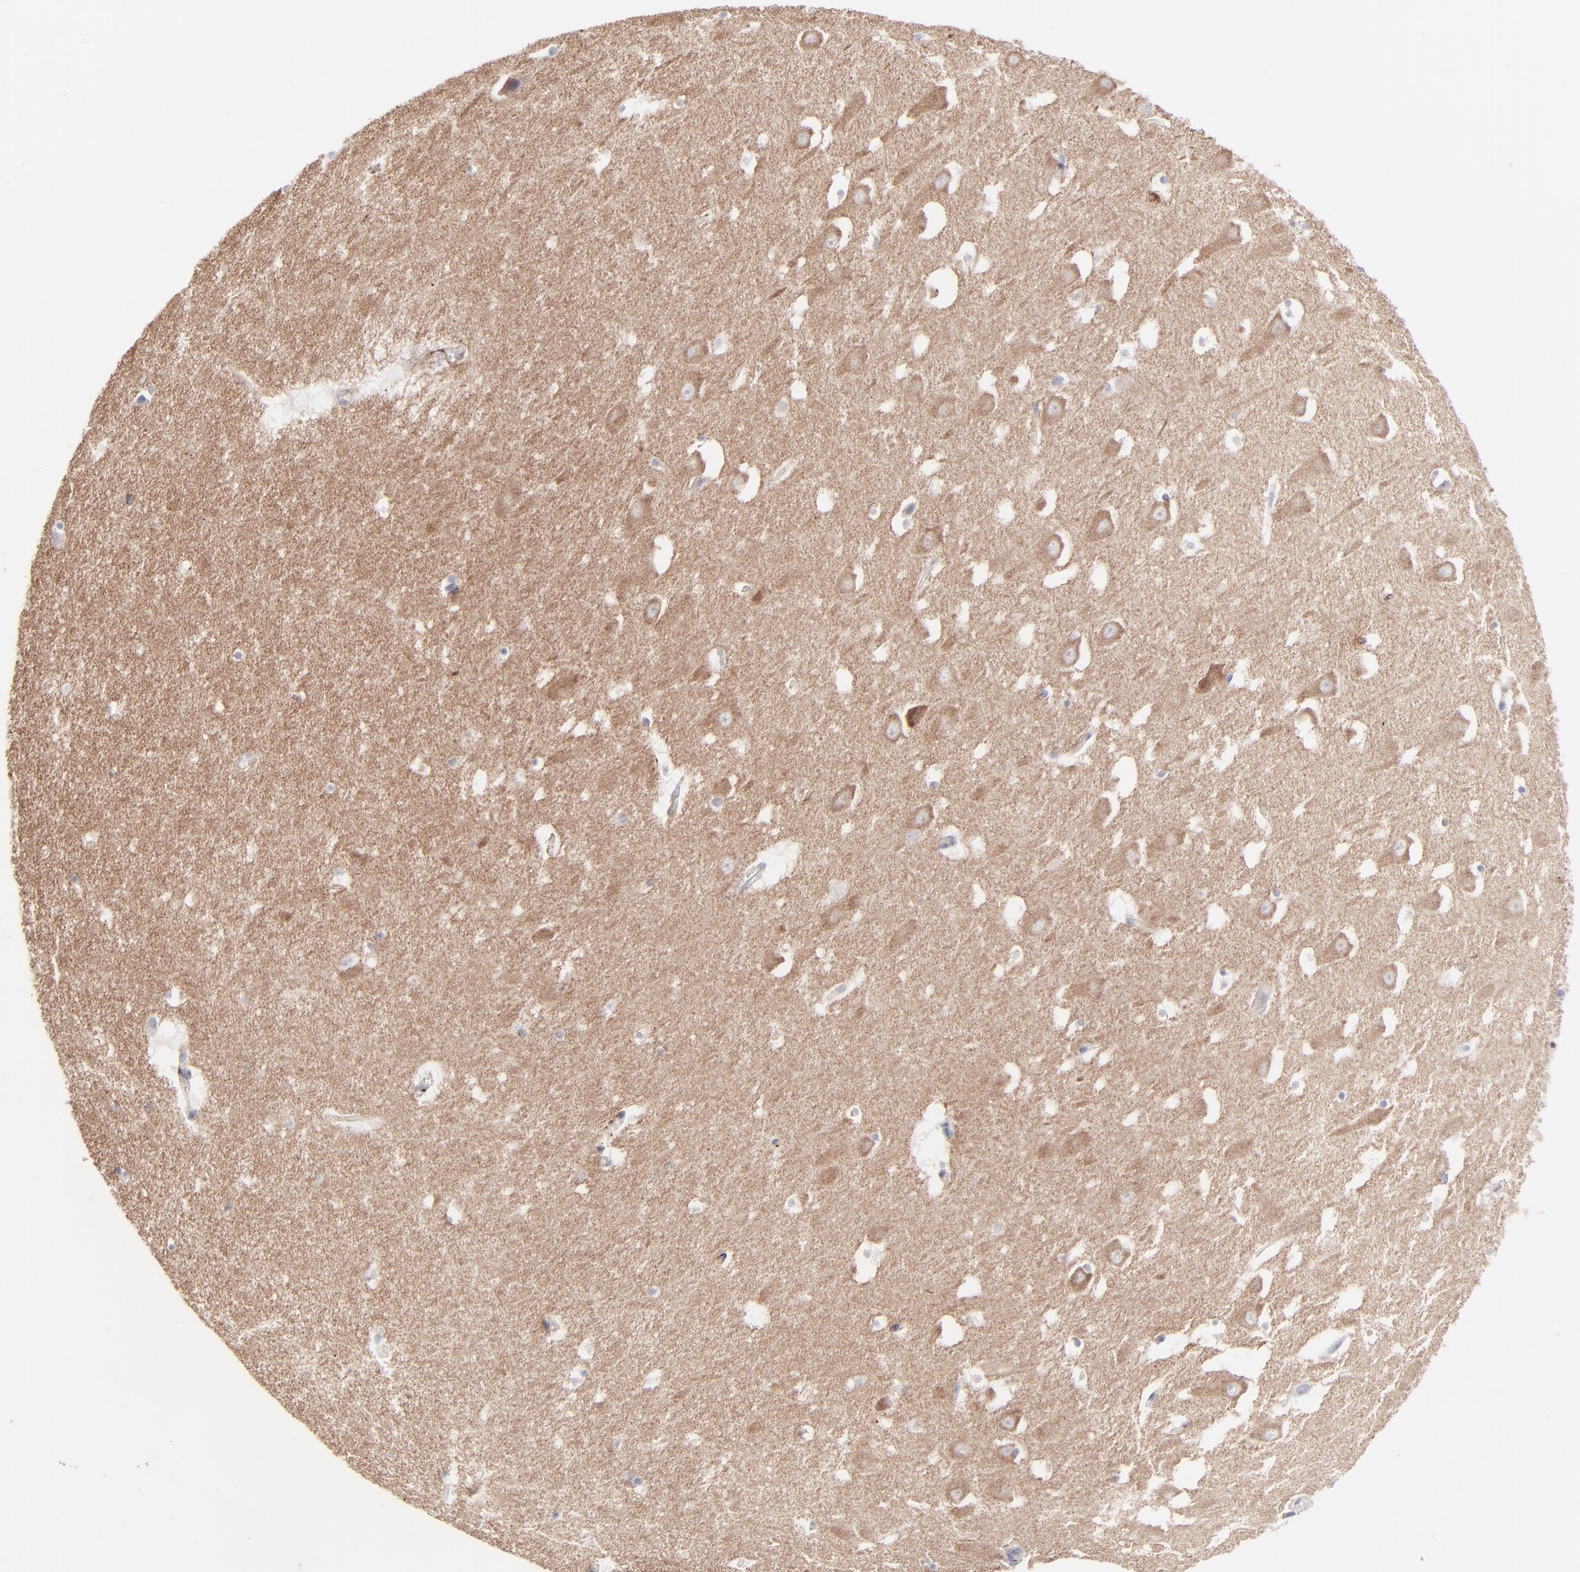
{"staining": {"intensity": "negative", "quantity": "none", "location": "none"}, "tissue": "hippocampus", "cell_type": "Glial cells", "image_type": "normal", "snomed": [{"axis": "morphology", "description": "Normal tissue, NOS"}, {"axis": "topography", "description": "Hippocampus"}], "caption": "IHC micrograph of unremarkable hippocampus: hippocampus stained with DAB (3,3'-diaminobenzidine) exhibits no significant protein expression in glial cells.", "gene": "FBLN2", "patient": {"sex": "male", "age": 45}}